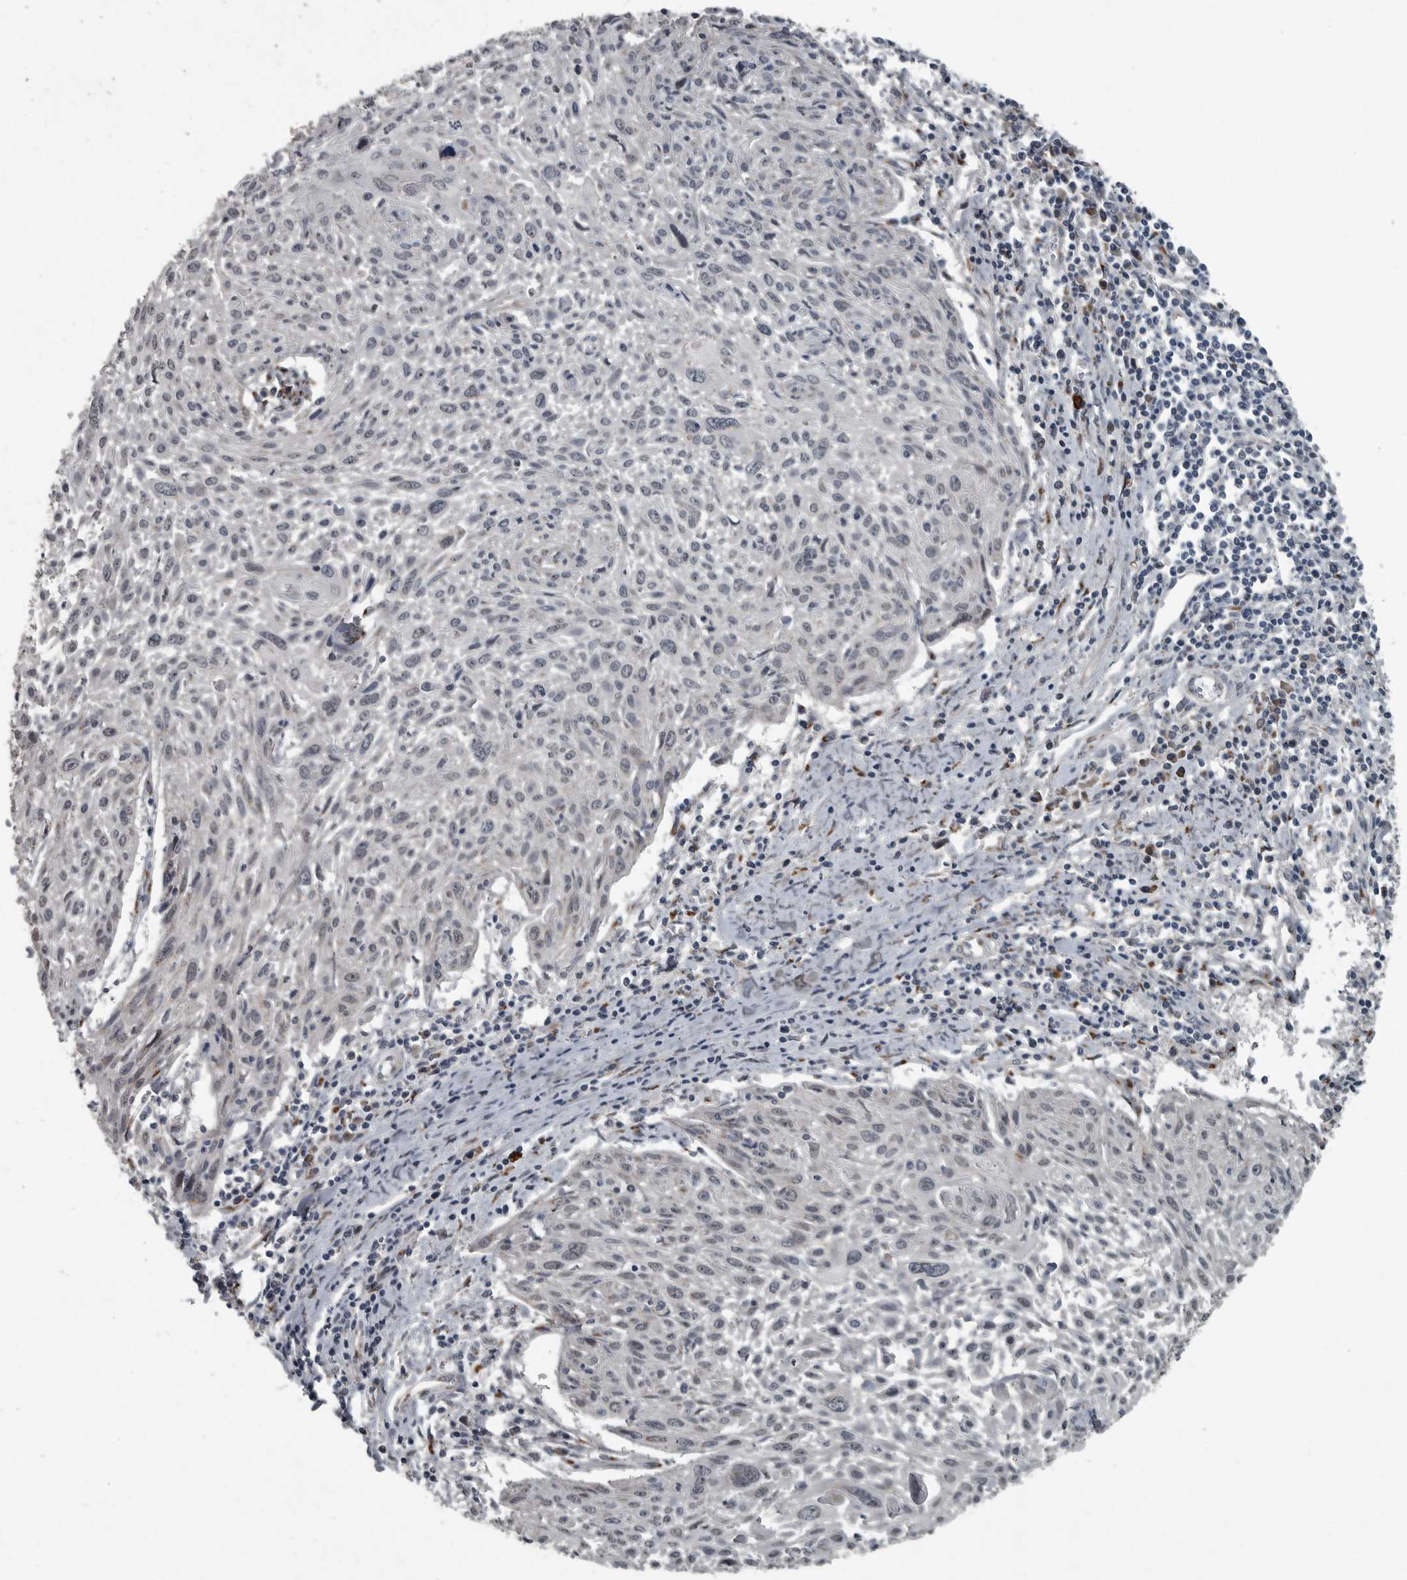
{"staining": {"intensity": "negative", "quantity": "none", "location": "none"}, "tissue": "cervical cancer", "cell_type": "Tumor cells", "image_type": "cancer", "snomed": [{"axis": "morphology", "description": "Squamous cell carcinoma, NOS"}, {"axis": "topography", "description": "Cervix"}], "caption": "Immunohistochemistry (IHC) of cervical squamous cell carcinoma displays no staining in tumor cells.", "gene": "ZNF345", "patient": {"sex": "female", "age": 51}}